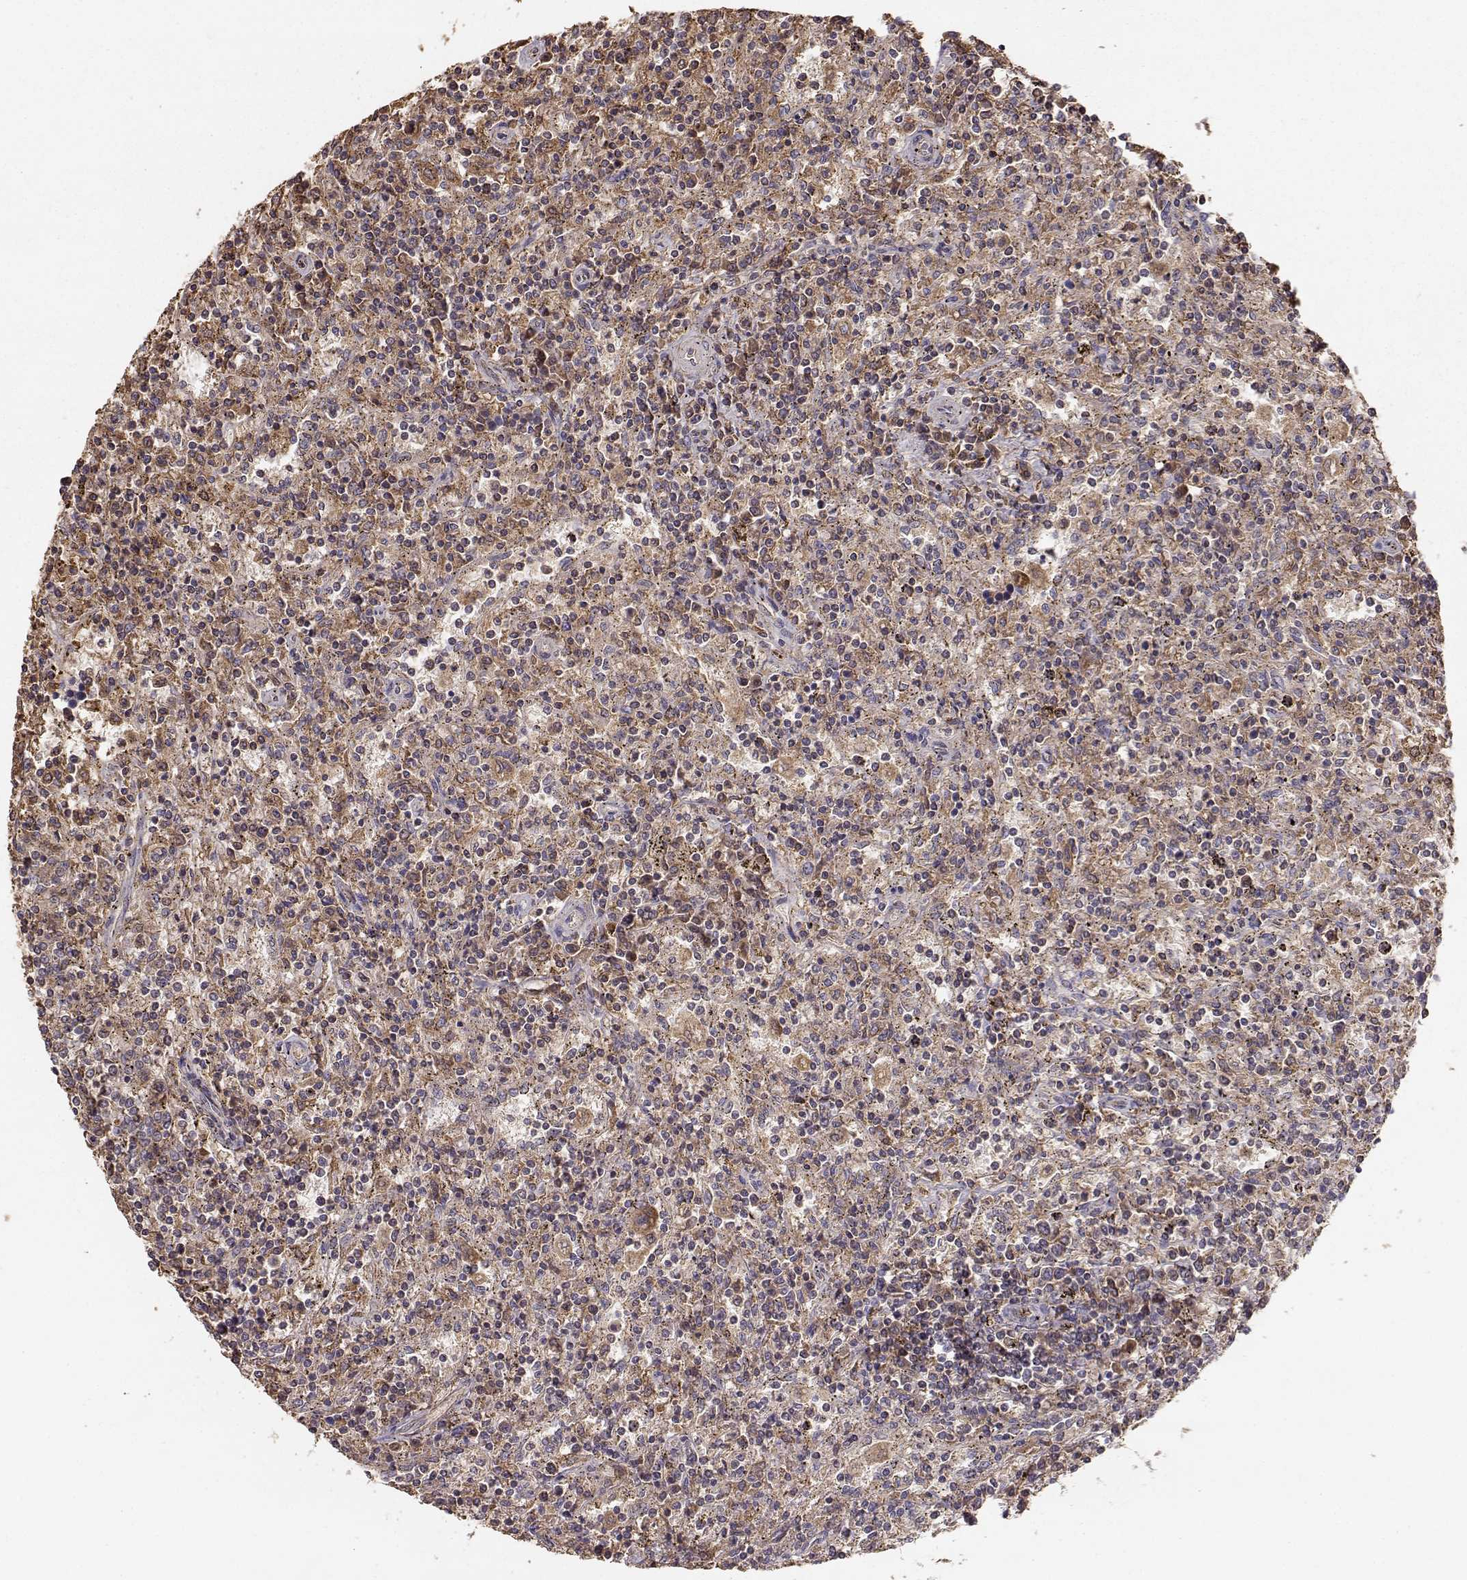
{"staining": {"intensity": "moderate", "quantity": ">75%", "location": "cytoplasmic/membranous"}, "tissue": "lymphoma", "cell_type": "Tumor cells", "image_type": "cancer", "snomed": [{"axis": "morphology", "description": "Malignant lymphoma, non-Hodgkin's type, Low grade"}, {"axis": "topography", "description": "Spleen"}], "caption": "A micrograph of human lymphoma stained for a protein shows moderate cytoplasmic/membranous brown staining in tumor cells. (Stains: DAB (3,3'-diaminobenzidine) in brown, nuclei in blue, Microscopy: brightfield microscopy at high magnification).", "gene": "TARS3", "patient": {"sex": "male", "age": 62}}